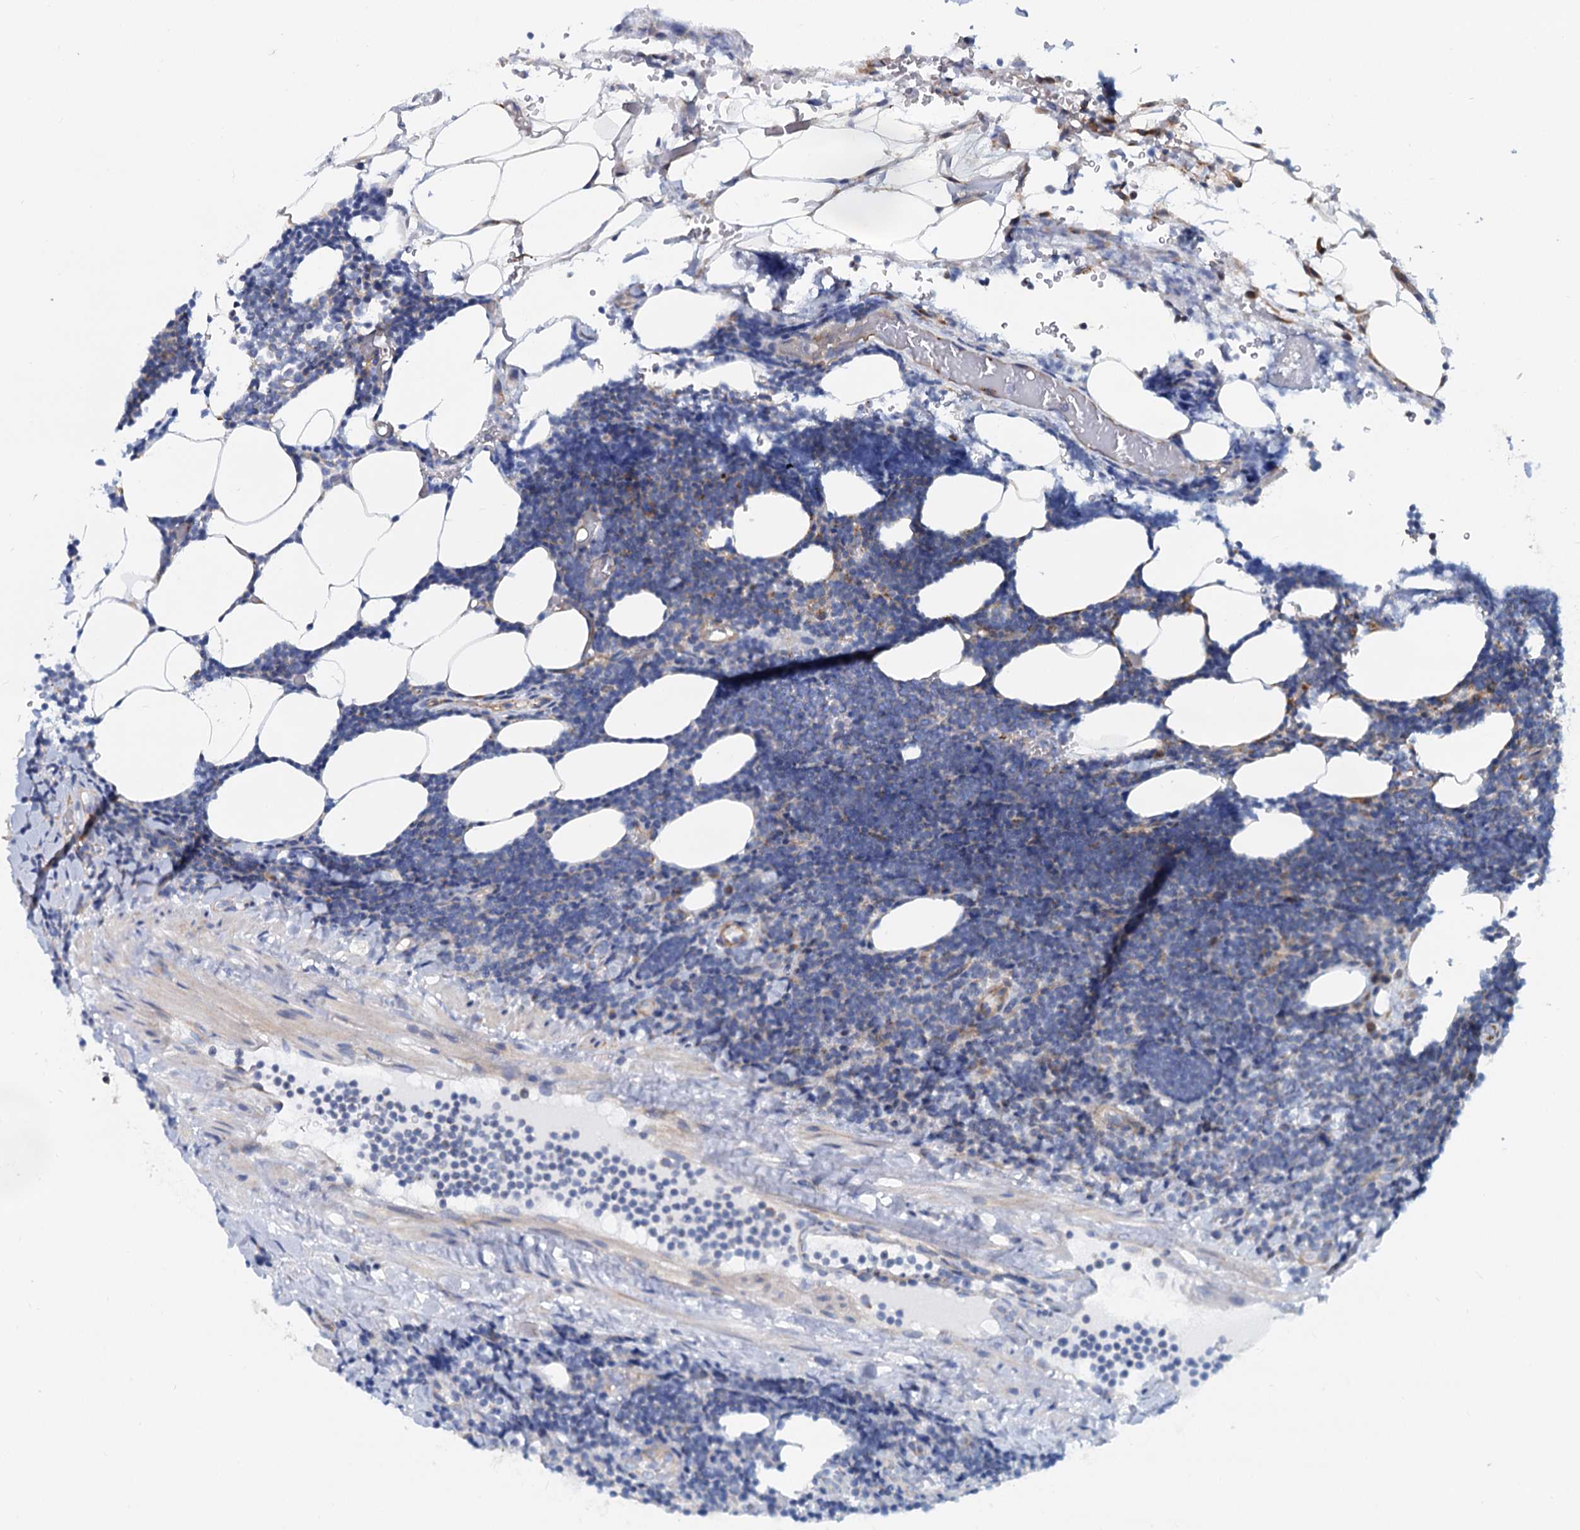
{"staining": {"intensity": "negative", "quantity": "none", "location": "none"}, "tissue": "lymphoma", "cell_type": "Tumor cells", "image_type": "cancer", "snomed": [{"axis": "morphology", "description": "Malignant lymphoma, non-Hodgkin's type, Low grade"}, {"axis": "topography", "description": "Lymph node"}], "caption": "An immunohistochemistry micrograph of malignant lymphoma, non-Hodgkin's type (low-grade) is shown. There is no staining in tumor cells of malignant lymphoma, non-Hodgkin's type (low-grade).", "gene": "PSEN1", "patient": {"sex": "male", "age": 66}}